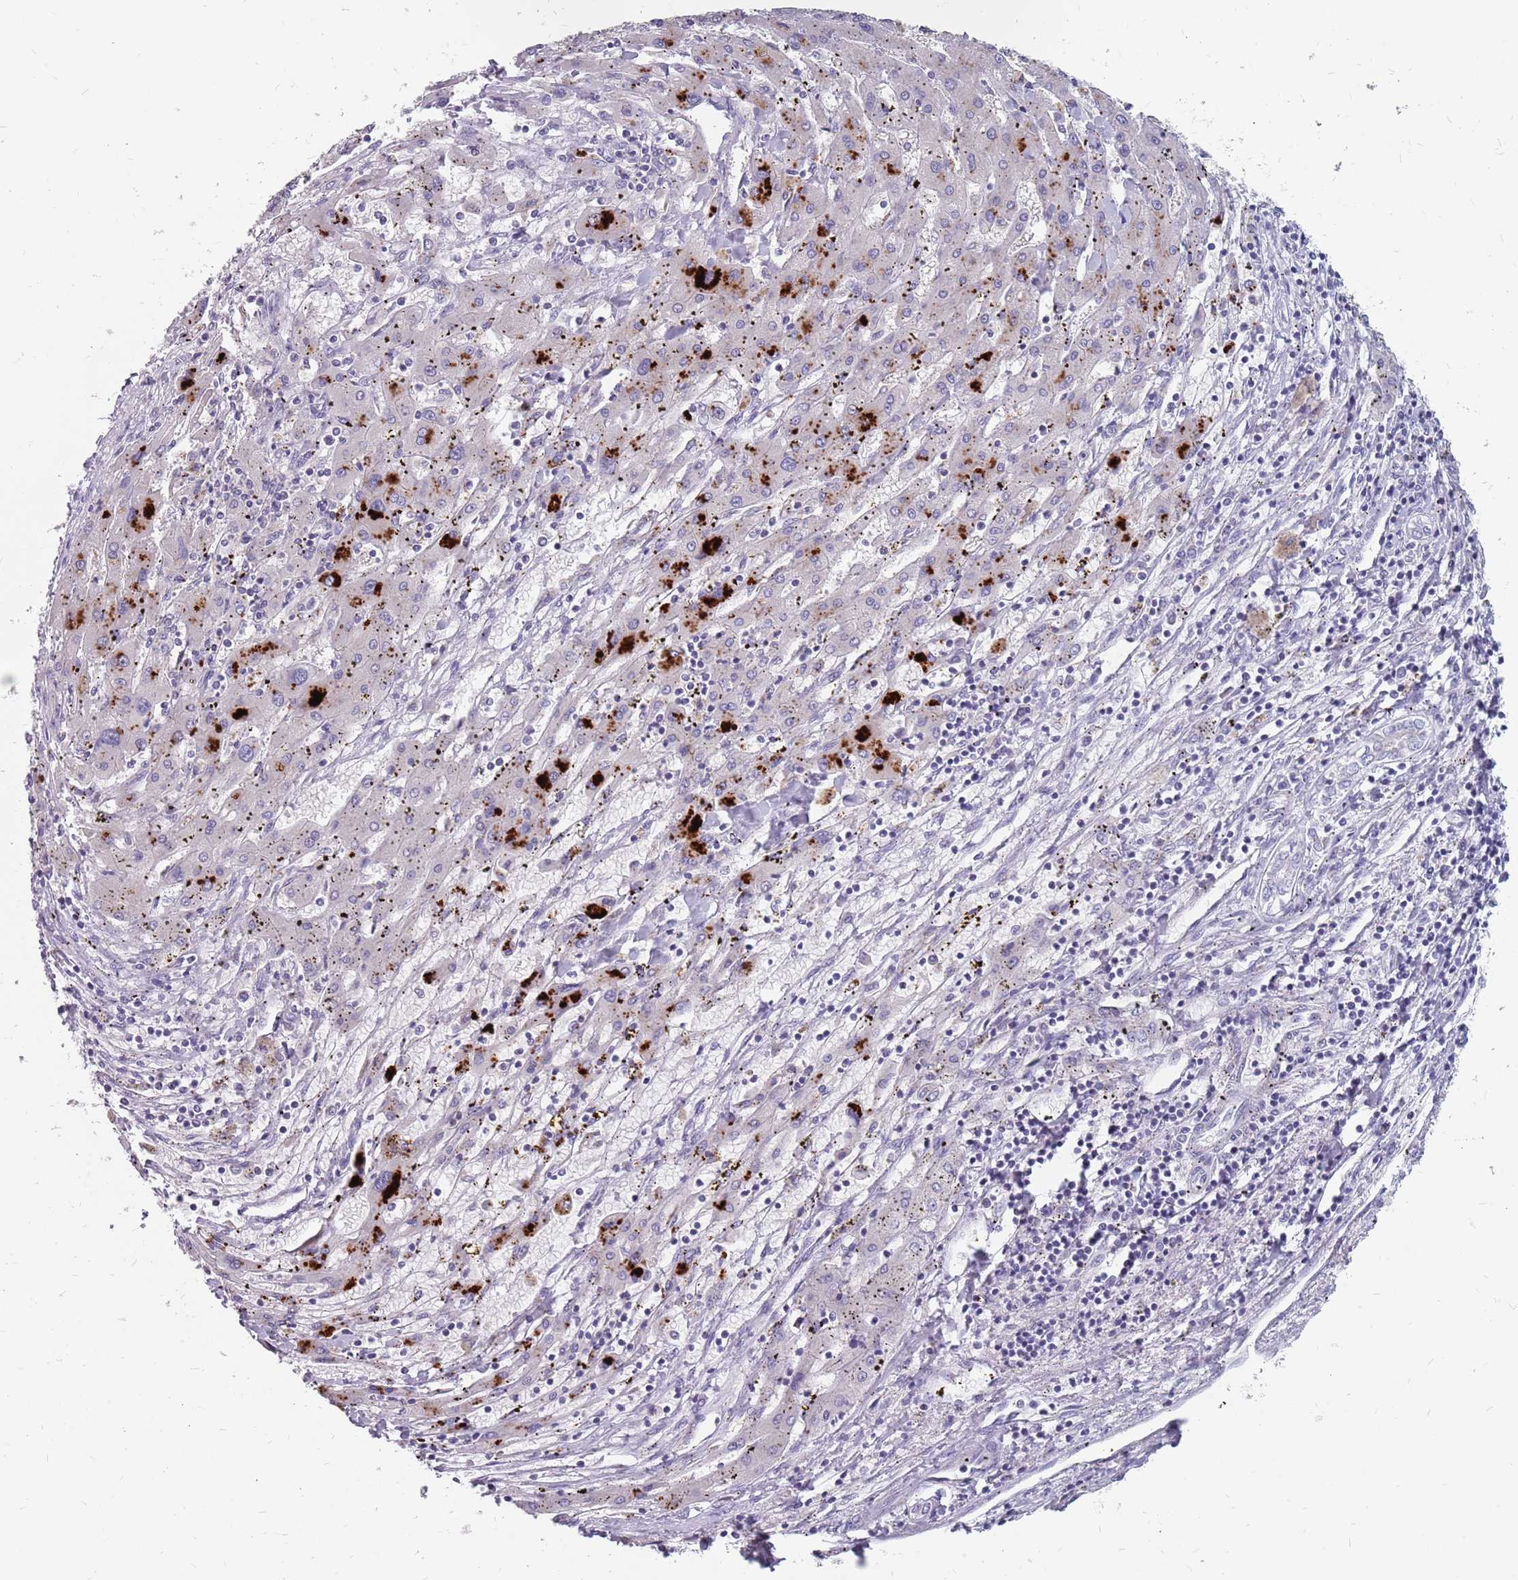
{"staining": {"intensity": "negative", "quantity": "none", "location": "none"}, "tissue": "liver cancer", "cell_type": "Tumor cells", "image_type": "cancer", "snomed": [{"axis": "morphology", "description": "Carcinoma, Hepatocellular, NOS"}, {"axis": "topography", "description": "Liver"}], "caption": "A micrograph of human hepatocellular carcinoma (liver) is negative for staining in tumor cells.", "gene": "CMTR2", "patient": {"sex": "male", "age": 72}}